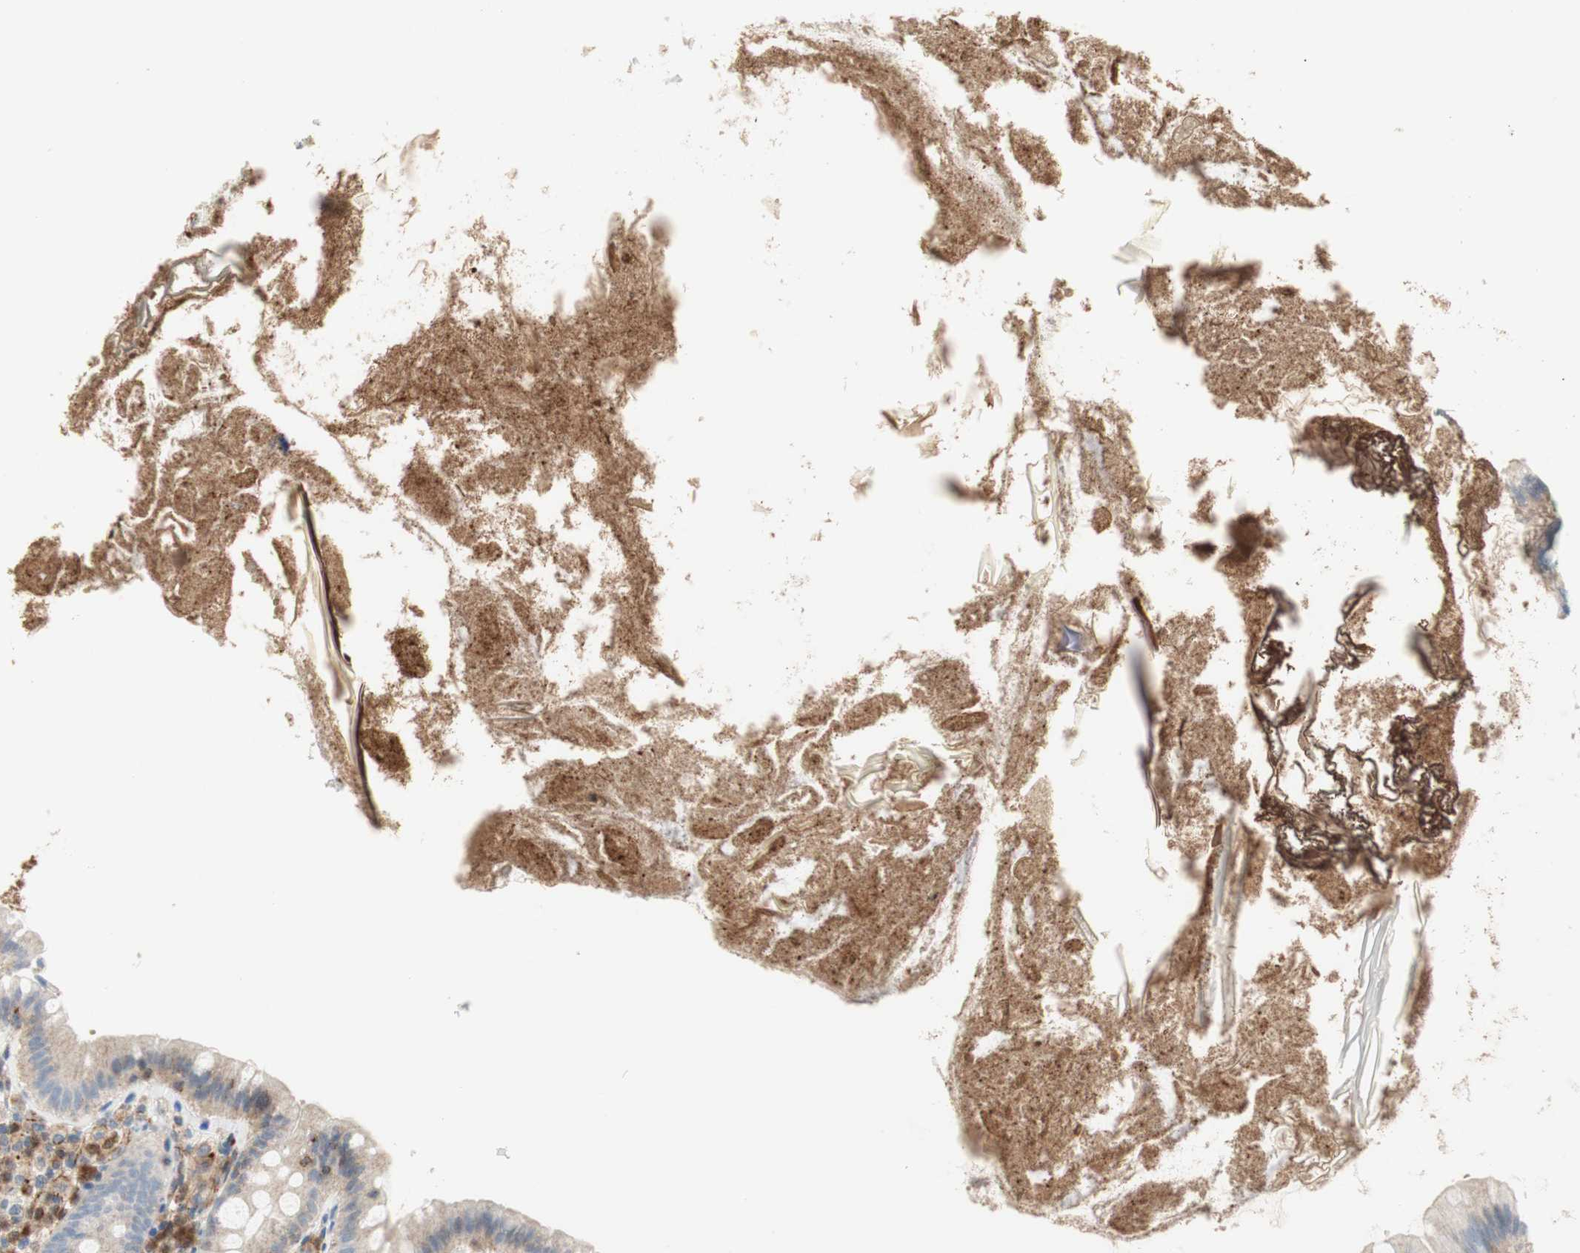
{"staining": {"intensity": "weak", "quantity": "25%-75%", "location": "cytoplasmic/membranous"}, "tissue": "appendix", "cell_type": "Glandular cells", "image_type": "normal", "snomed": [{"axis": "morphology", "description": "Normal tissue, NOS"}, {"axis": "topography", "description": "Appendix"}], "caption": "Unremarkable appendix was stained to show a protein in brown. There is low levels of weak cytoplasmic/membranous staining in approximately 25%-75% of glandular cells. Ihc stains the protein of interest in brown and the nuclei are stained blue.", "gene": "POU2AF1", "patient": {"sex": "male", "age": 52}}